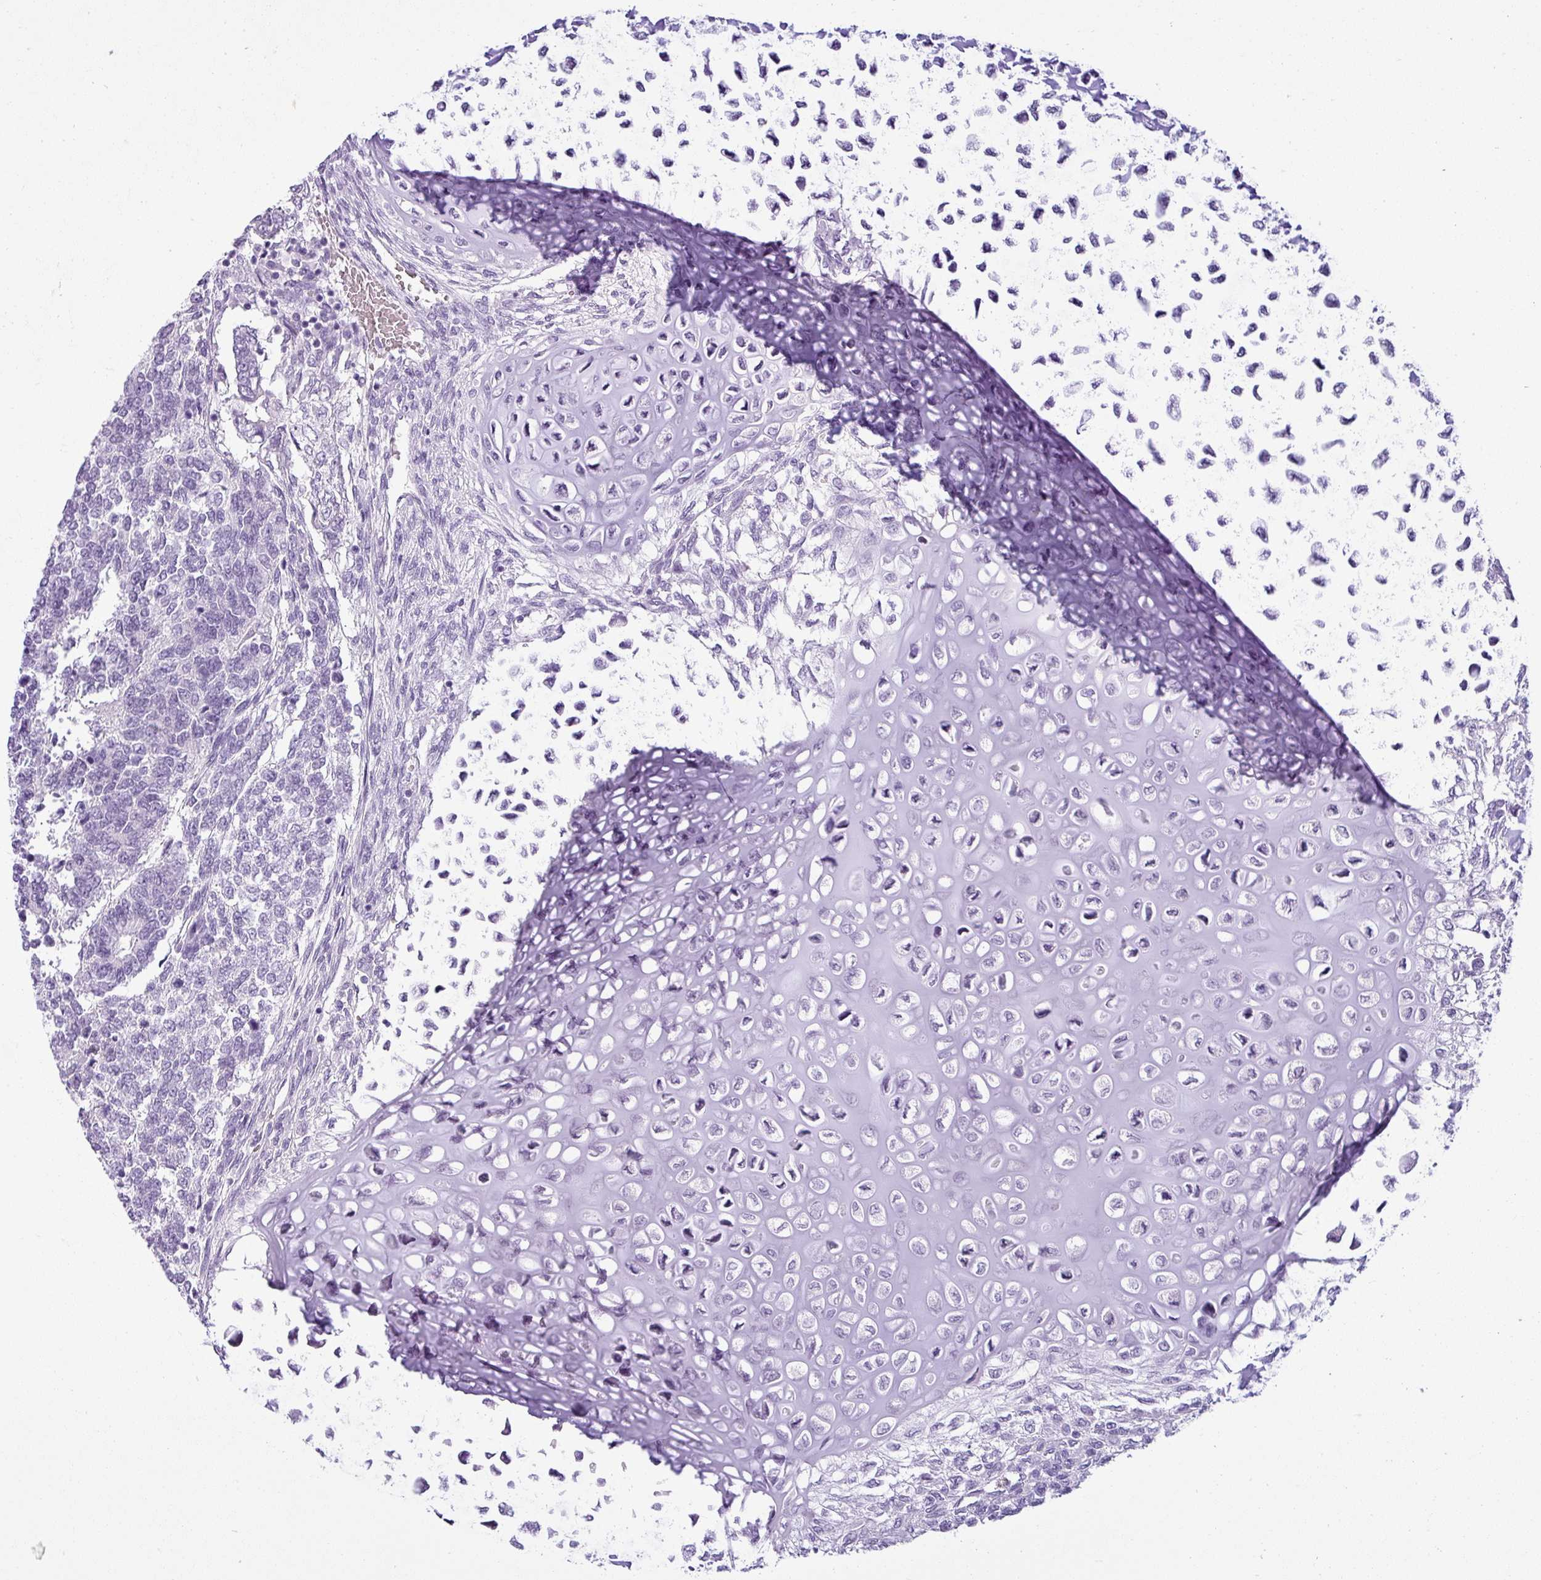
{"staining": {"intensity": "negative", "quantity": "none", "location": "none"}, "tissue": "testis cancer", "cell_type": "Tumor cells", "image_type": "cancer", "snomed": [{"axis": "morphology", "description": "Carcinoma, Embryonal, NOS"}, {"axis": "topography", "description": "Testis"}], "caption": "IHC histopathology image of testis embryonal carcinoma stained for a protein (brown), which exhibits no expression in tumor cells.", "gene": "CDH16", "patient": {"sex": "male", "age": 23}}